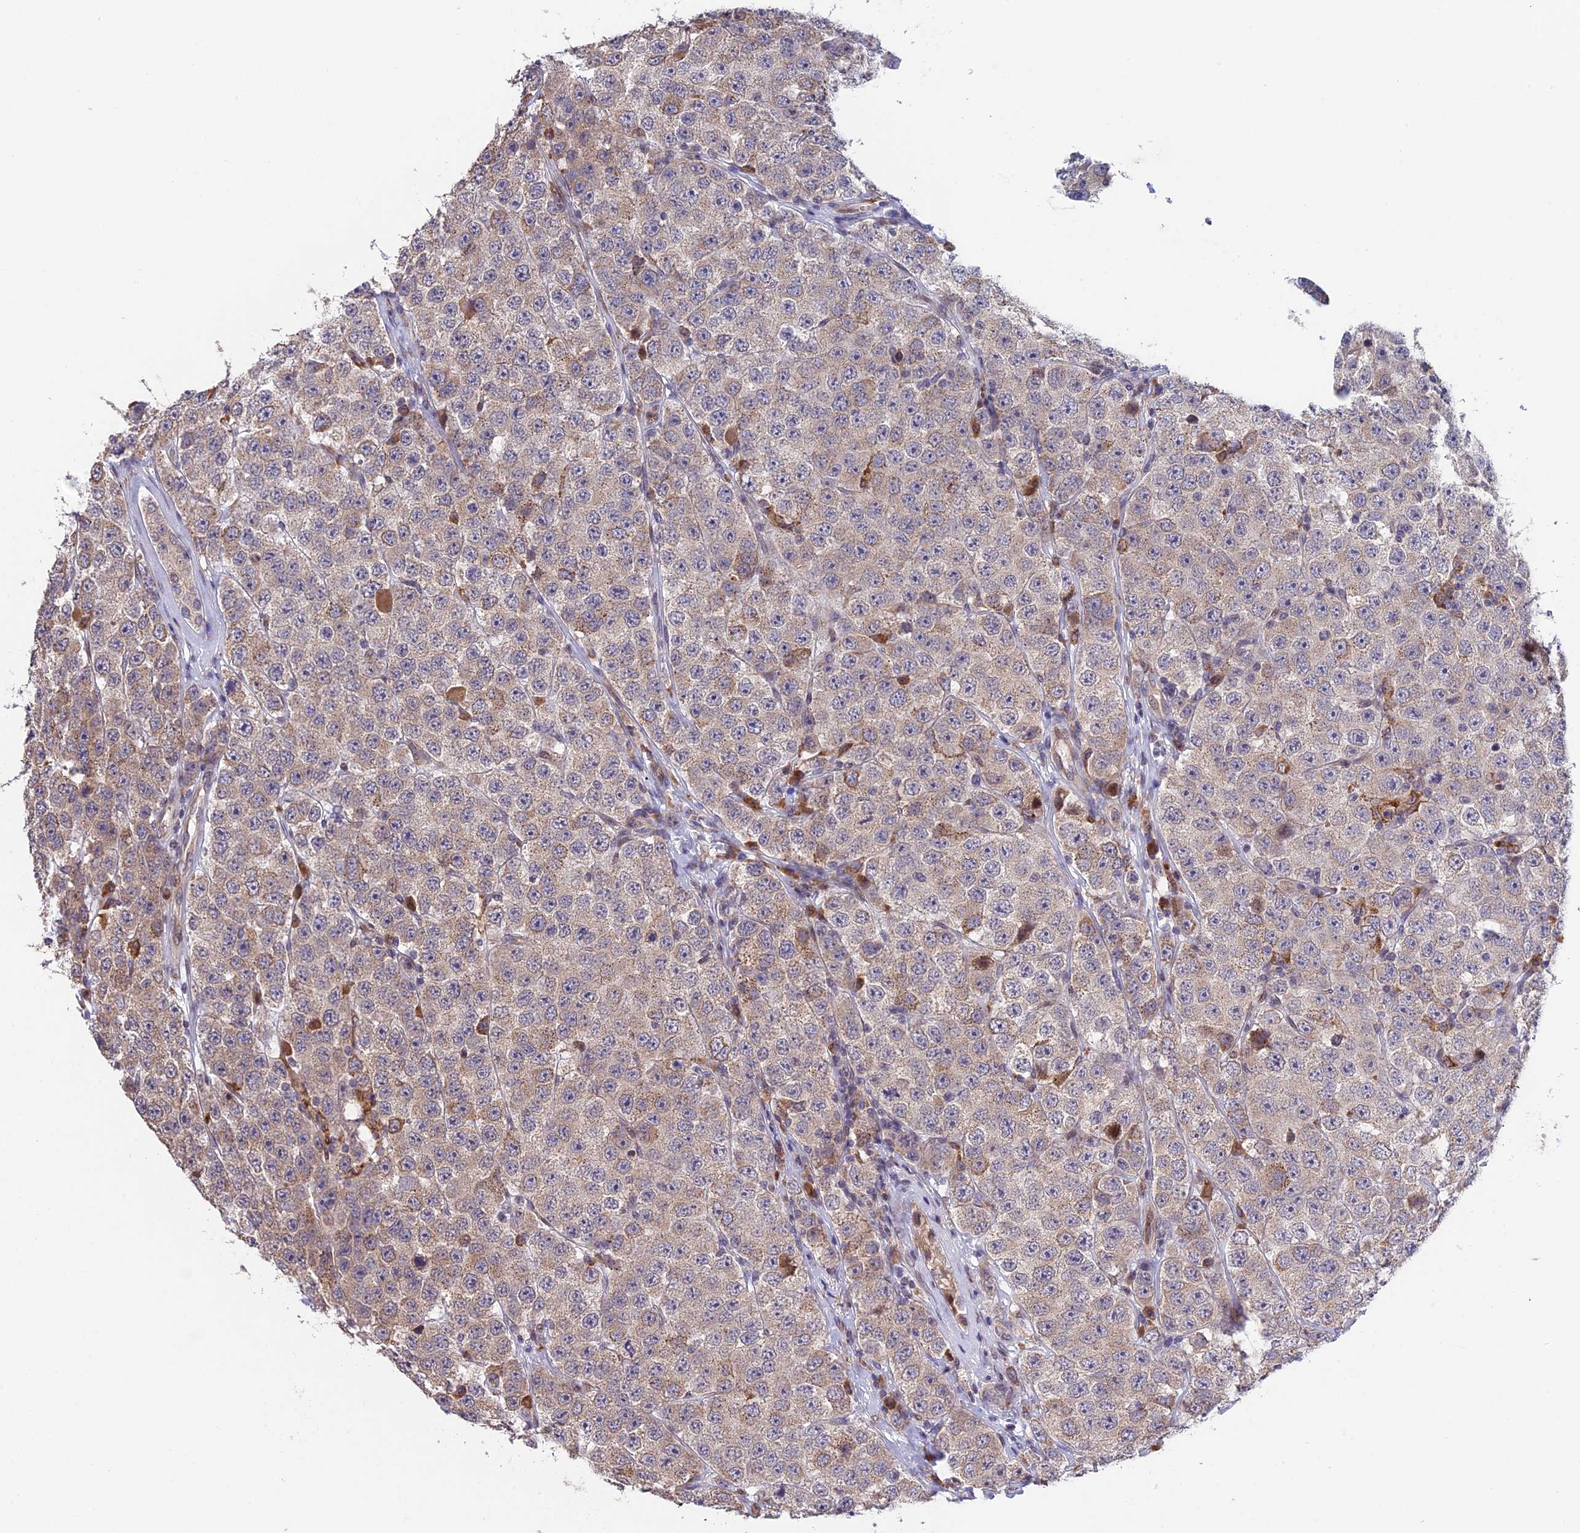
{"staining": {"intensity": "weak", "quantity": "25%-75%", "location": "cytoplasmic/membranous"}, "tissue": "testis cancer", "cell_type": "Tumor cells", "image_type": "cancer", "snomed": [{"axis": "morphology", "description": "Seminoma, NOS"}, {"axis": "topography", "description": "Testis"}], "caption": "Human testis seminoma stained with a brown dye demonstrates weak cytoplasmic/membranous positive staining in approximately 25%-75% of tumor cells.", "gene": "DMRTA2", "patient": {"sex": "male", "age": 28}}